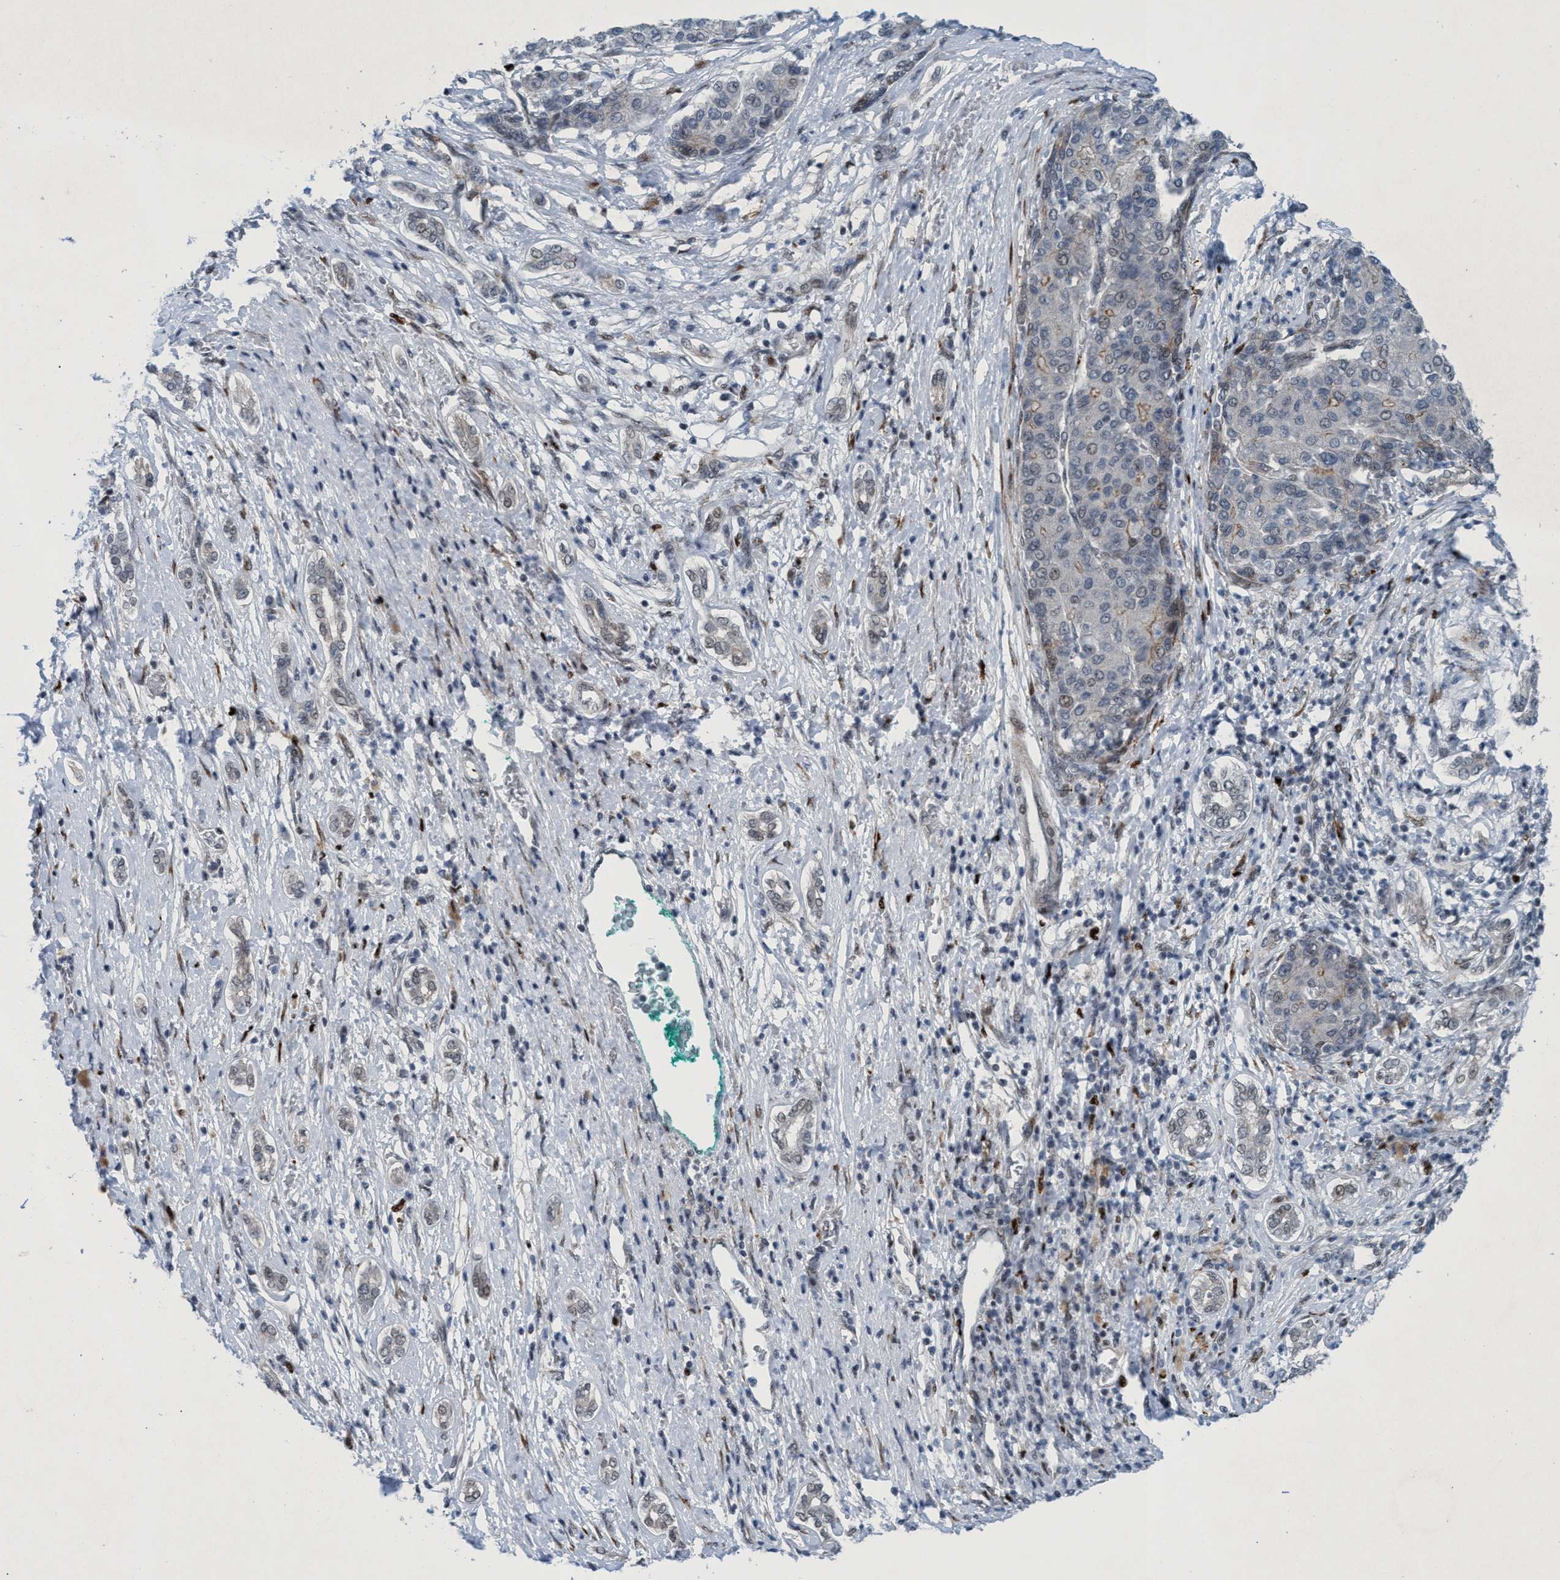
{"staining": {"intensity": "weak", "quantity": "<25%", "location": "cytoplasmic/membranous"}, "tissue": "liver cancer", "cell_type": "Tumor cells", "image_type": "cancer", "snomed": [{"axis": "morphology", "description": "Carcinoma, Hepatocellular, NOS"}, {"axis": "topography", "description": "Liver"}], "caption": "This is a photomicrograph of IHC staining of liver hepatocellular carcinoma, which shows no positivity in tumor cells.", "gene": "CWC27", "patient": {"sex": "male", "age": 65}}